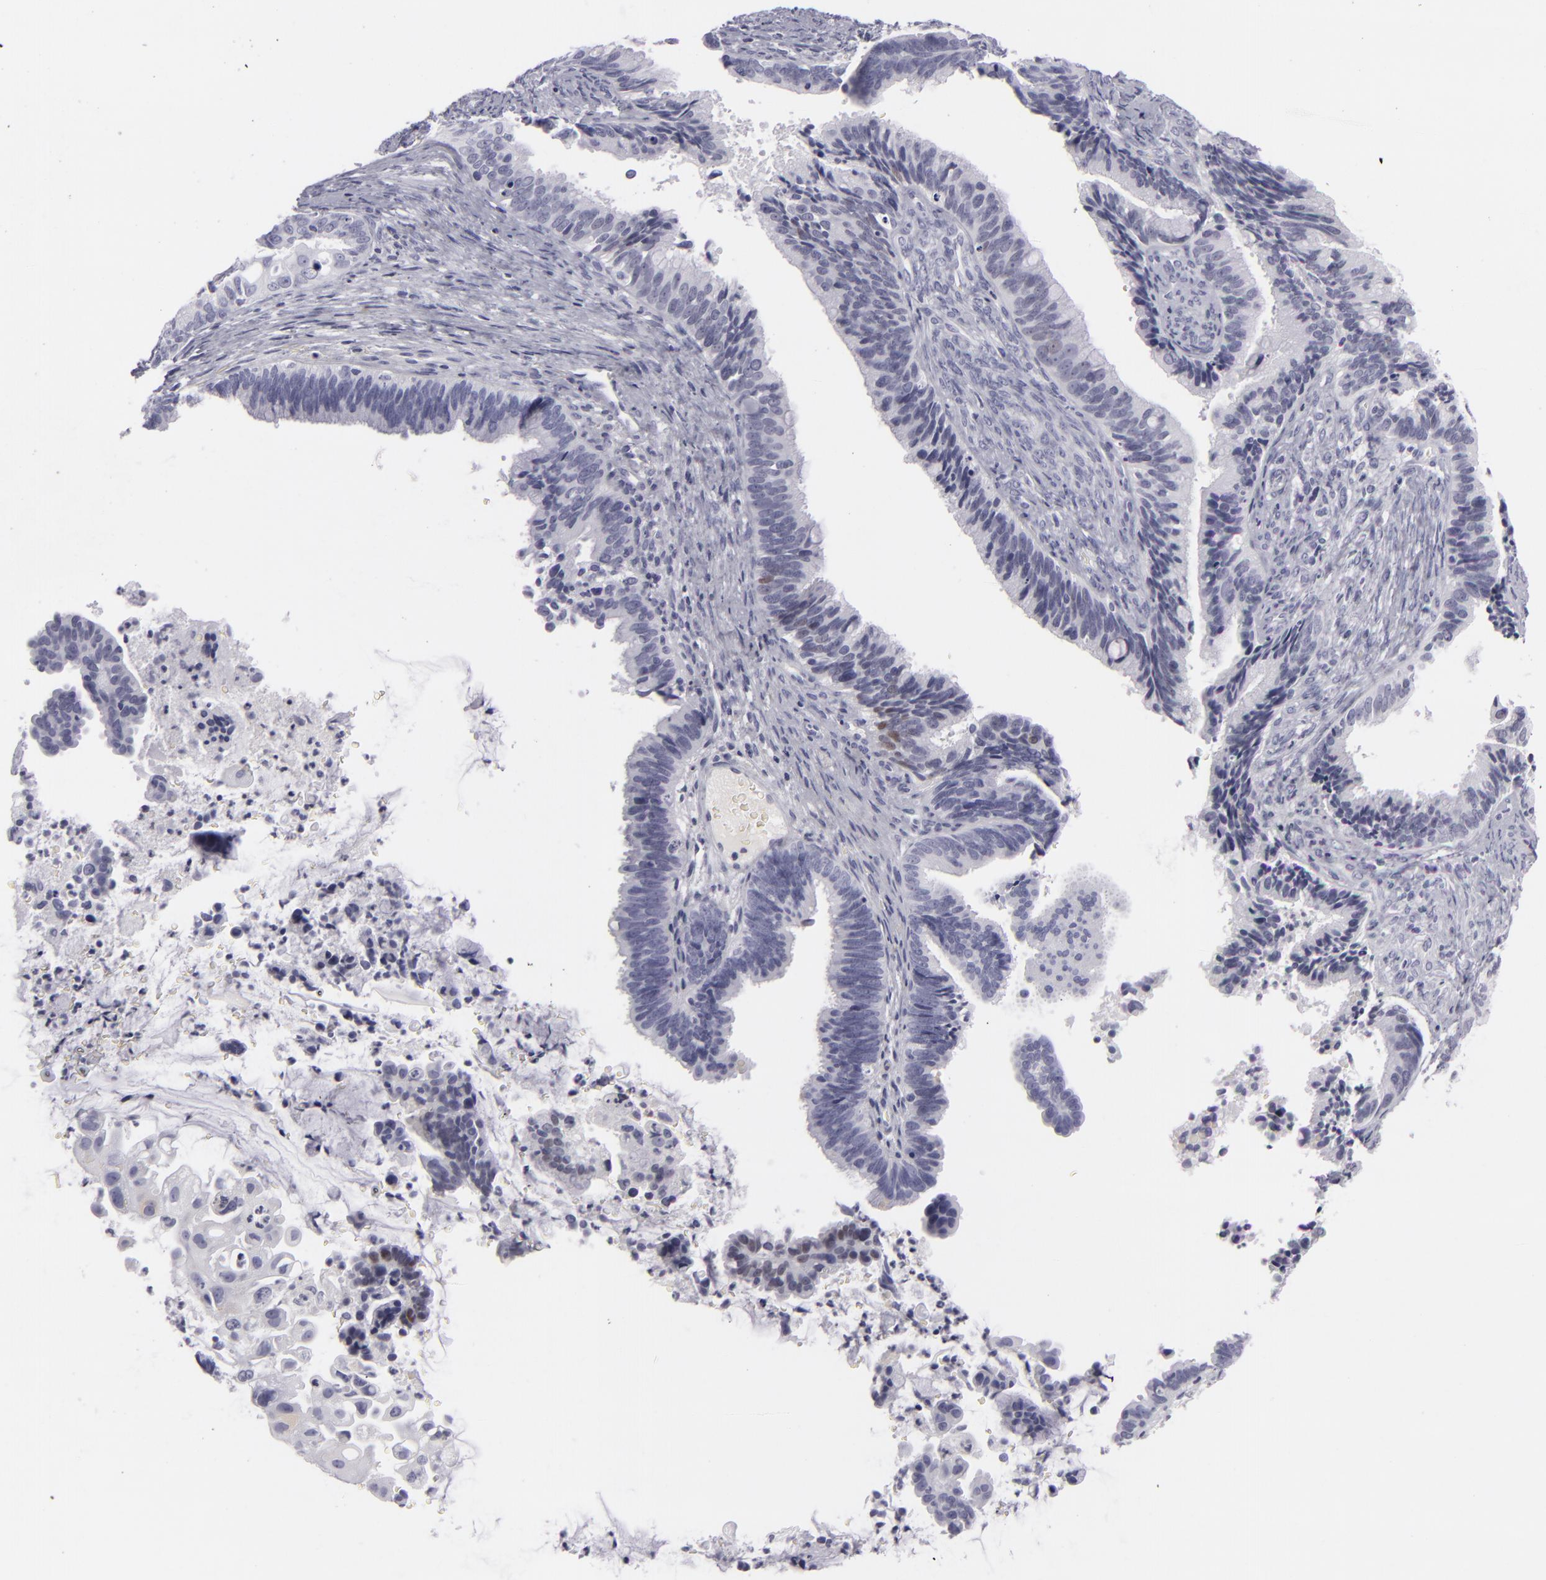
{"staining": {"intensity": "negative", "quantity": "none", "location": "none"}, "tissue": "cervical cancer", "cell_type": "Tumor cells", "image_type": "cancer", "snomed": [{"axis": "morphology", "description": "Adenocarcinoma, NOS"}, {"axis": "topography", "description": "Cervix"}], "caption": "This is an immunohistochemistry (IHC) photomicrograph of cervical adenocarcinoma. There is no positivity in tumor cells.", "gene": "CDX2", "patient": {"sex": "female", "age": 47}}